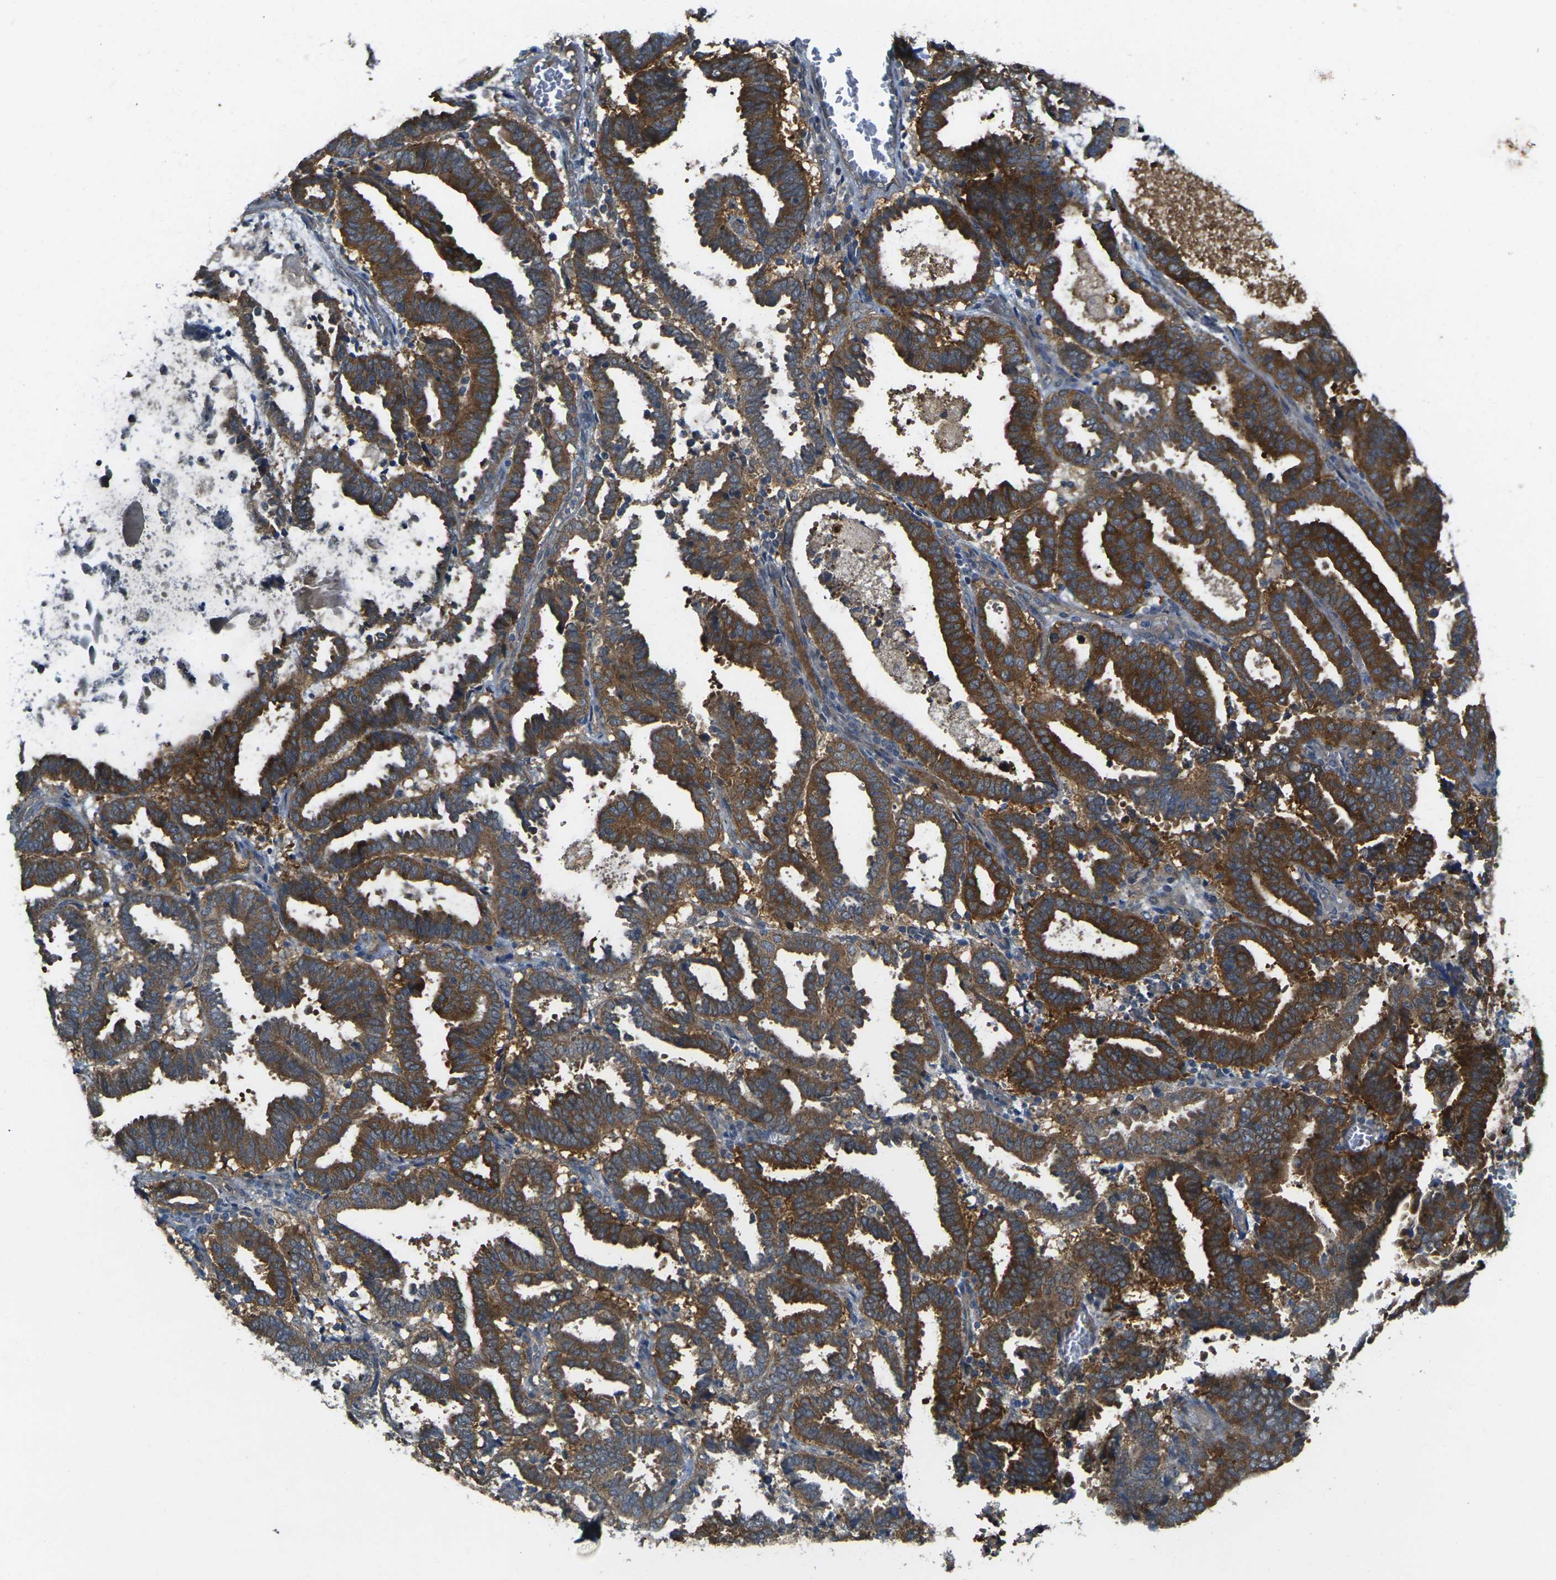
{"staining": {"intensity": "strong", "quantity": ">75%", "location": "cytoplasmic/membranous"}, "tissue": "endometrial cancer", "cell_type": "Tumor cells", "image_type": "cancer", "snomed": [{"axis": "morphology", "description": "Adenocarcinoma, NOS"}, {"axis": "topography", "description": "Uterus"}], "caption": "High-power microscopy captured an IHC histopathology image of endometrial cancer, revealing strong cytoplasmic/membranous positivity in about >75% of tumor cells.", "gene": "GNA12", "patient": {"sex": "female", "age": 83}}